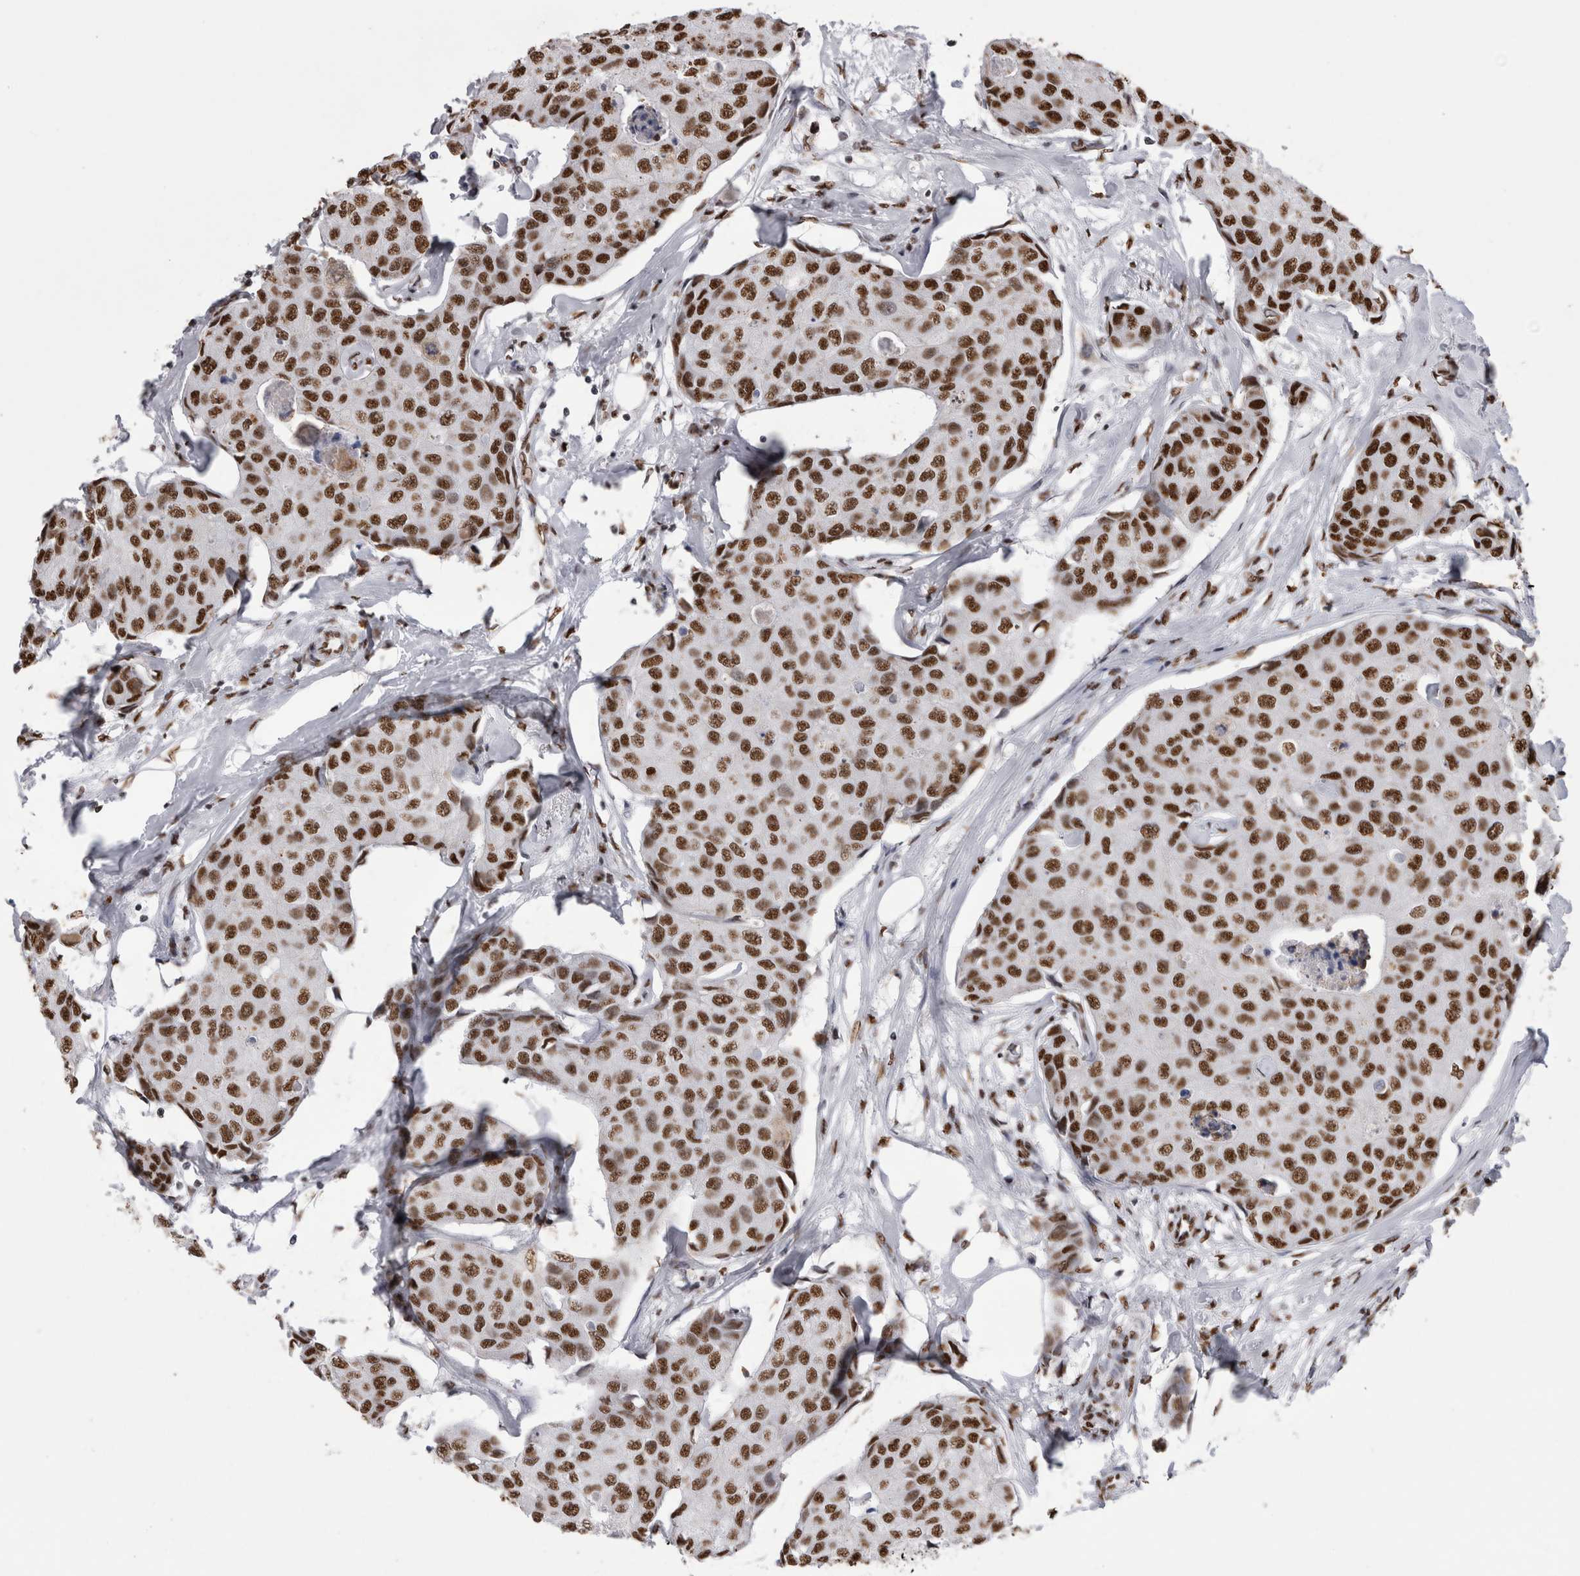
{"staining": {"intensity": "strong", "quantity": ">75%", "location": "nuclear"}, "tissue": "breast cancer", "cell_type": "Tumor cells", "image_type": "cancer", "snomed": [{"axis": "morphology", "description": "Duct carcinoma"}, {"axis": "topography", "description": "Breast"}], "caption": "Brown immunohistochemical staining in human breast intraductal carcinoma shows strong nuclear expression in approximately >75% of tumor cells.", "gene": "ALPK3", "patient": {"sex": "female", "age": 80}}